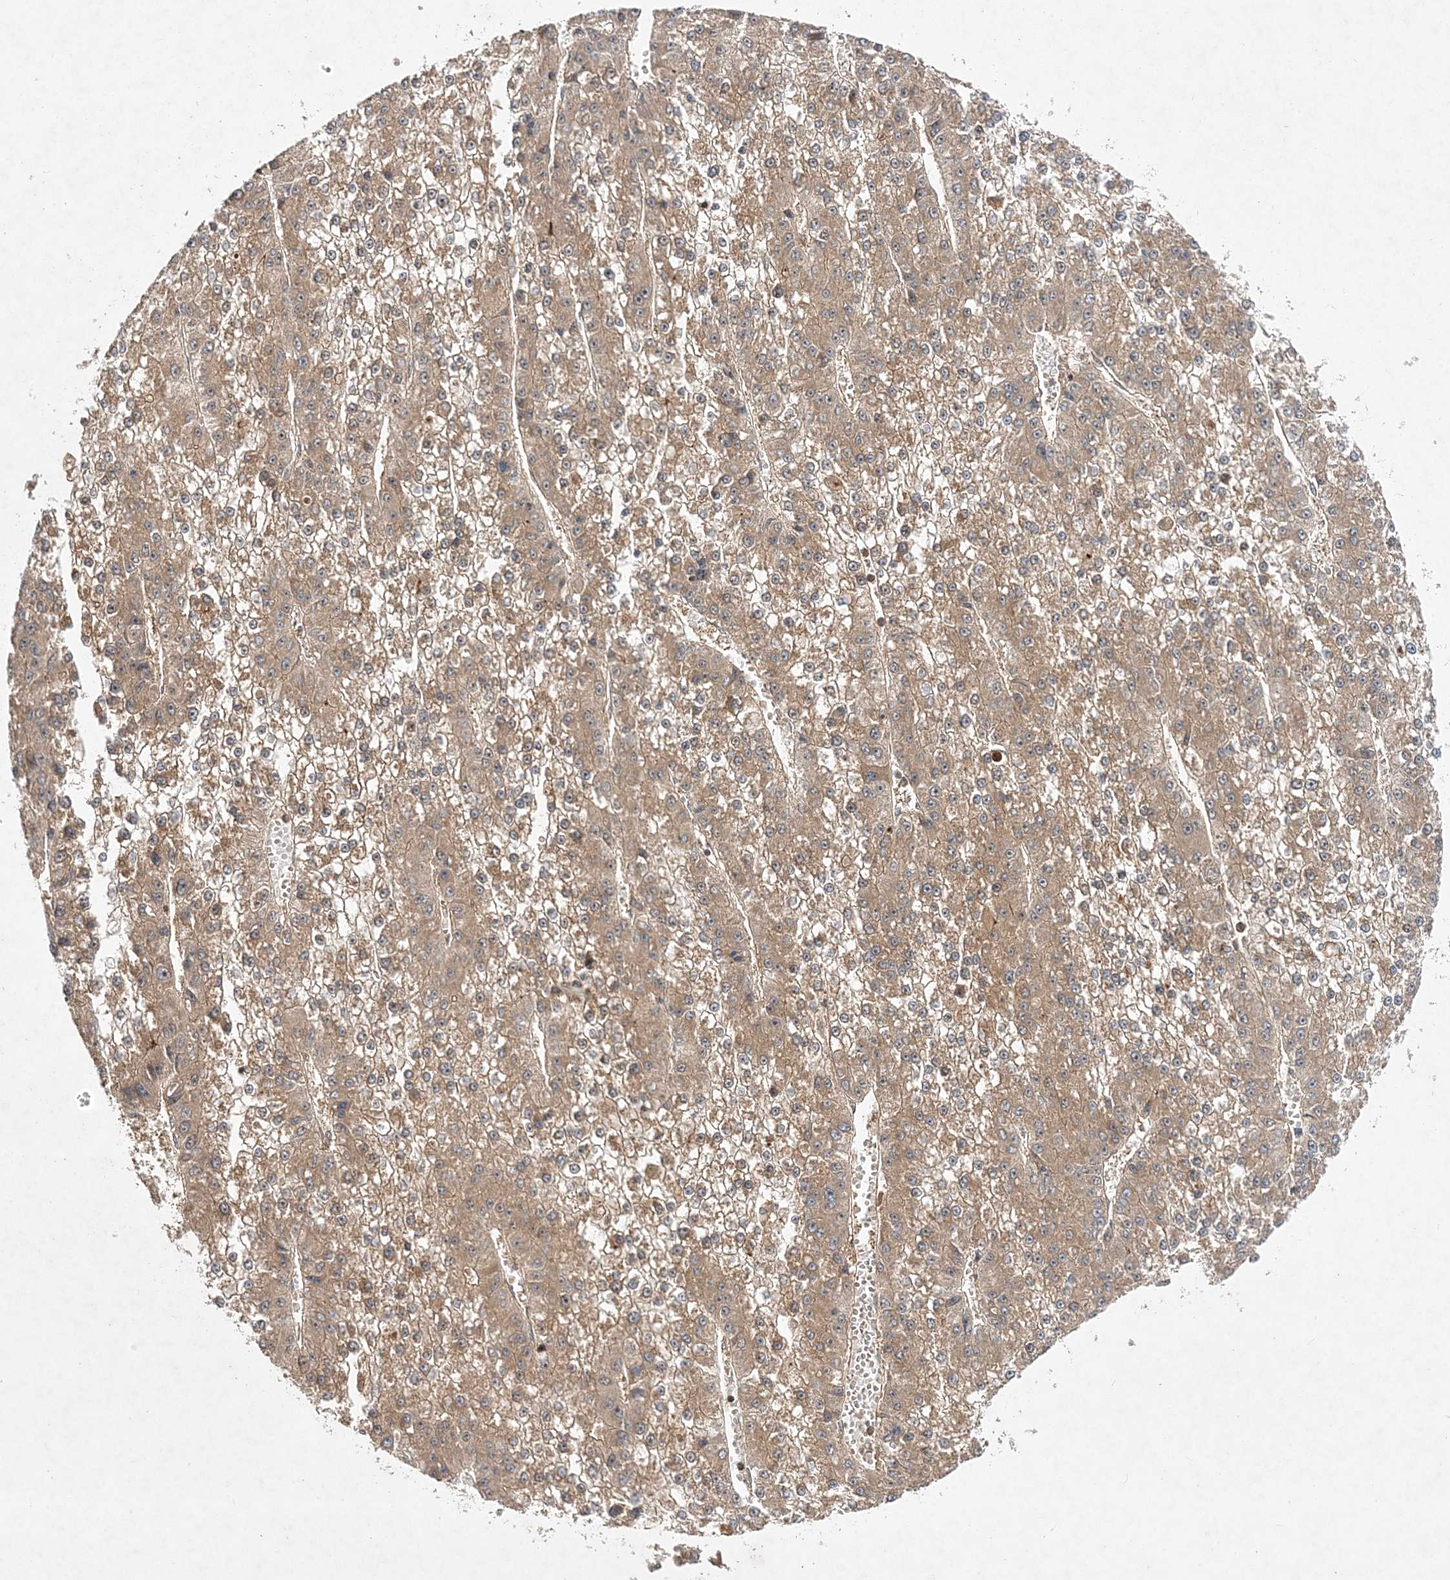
{"staining": {"intensity": "moderate", "quantity": ">75%", "location": "cytoplasmic/membranous"}, "tissue": "liver cancer", "cell_type": "Tumor cells", "image_type": "cancer", "snomed": [{"axis": "morphology", "description": "Carcinoma, Hepatocellular, NOS"}, {"axis": "topography", "description": "Liver"}], "caption": "A high-resolution image shows IHC staining of liver cancer (hepatocellular carcinoma), which exhibits moderate cytoplasmic/membranous staining in approximately >75% of tumor cells.", "gene": "TMEM9B", "patient": {"sex": "female", "age": 73}}